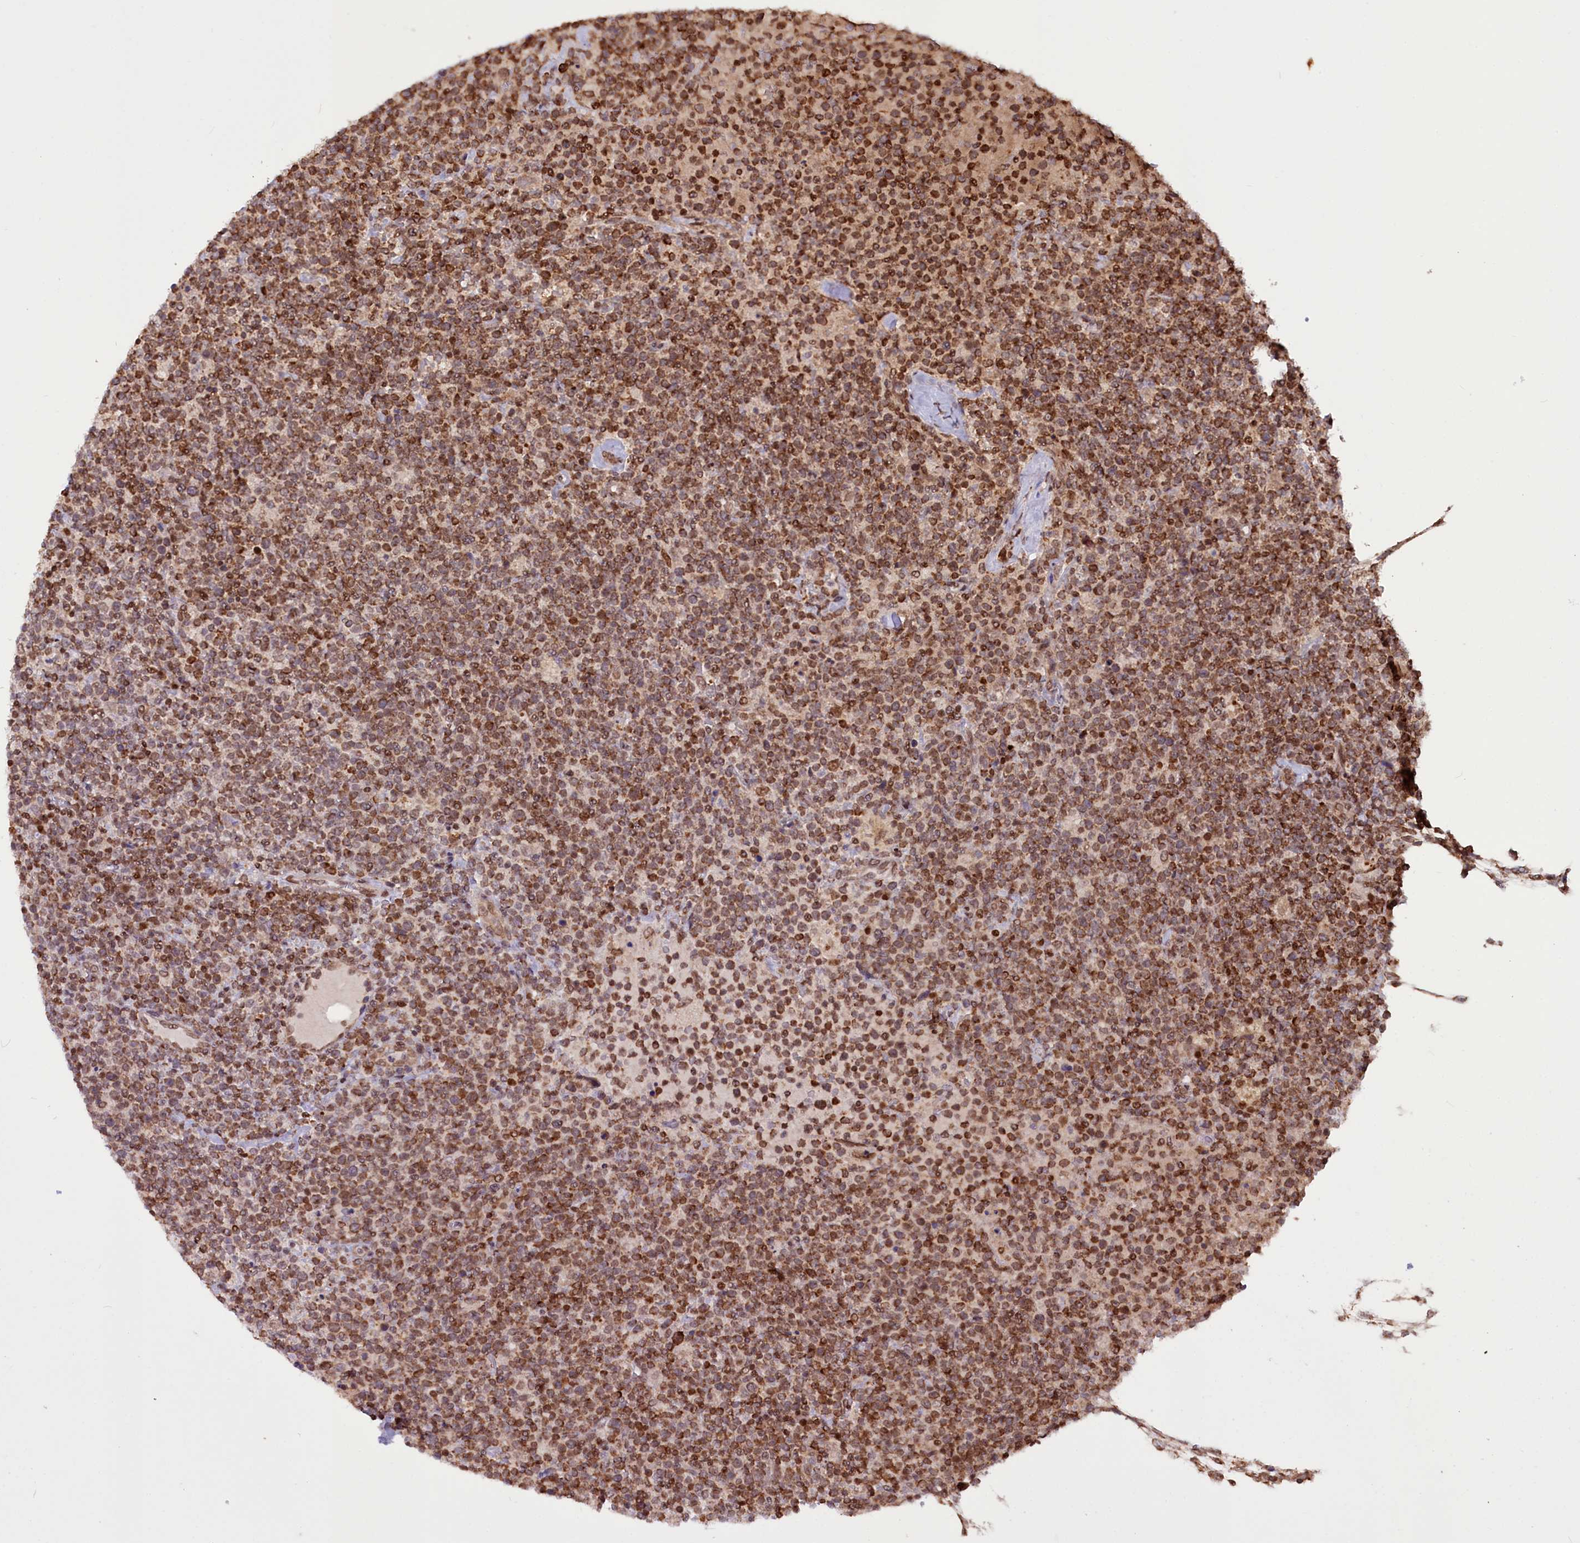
{"staining": {"intensity": "moderate", "quantity": ">75%", "location": "cytoplasmic/membranous,nuclear"}, "tissue": "lymphoma", "cell_type": "Tumor cells", "image_type": "cancer", "snomed": [{"axis": "morphology", "description": "Malignant lymphoma, non-Hodgkin's type, High grade"}, {"axis": "topography", "description": "Lymph node"}], "caption": "Lymphoma tissue reveals moderate cytoplasmic/membranous and nuclear expression in about >75% of tumor cells, visualized by immunohistochemistry. (IHC, brightfield microscopy, high magnification).", "gene": "PHC3", "patient": {"sex": "male", "age": 61}}